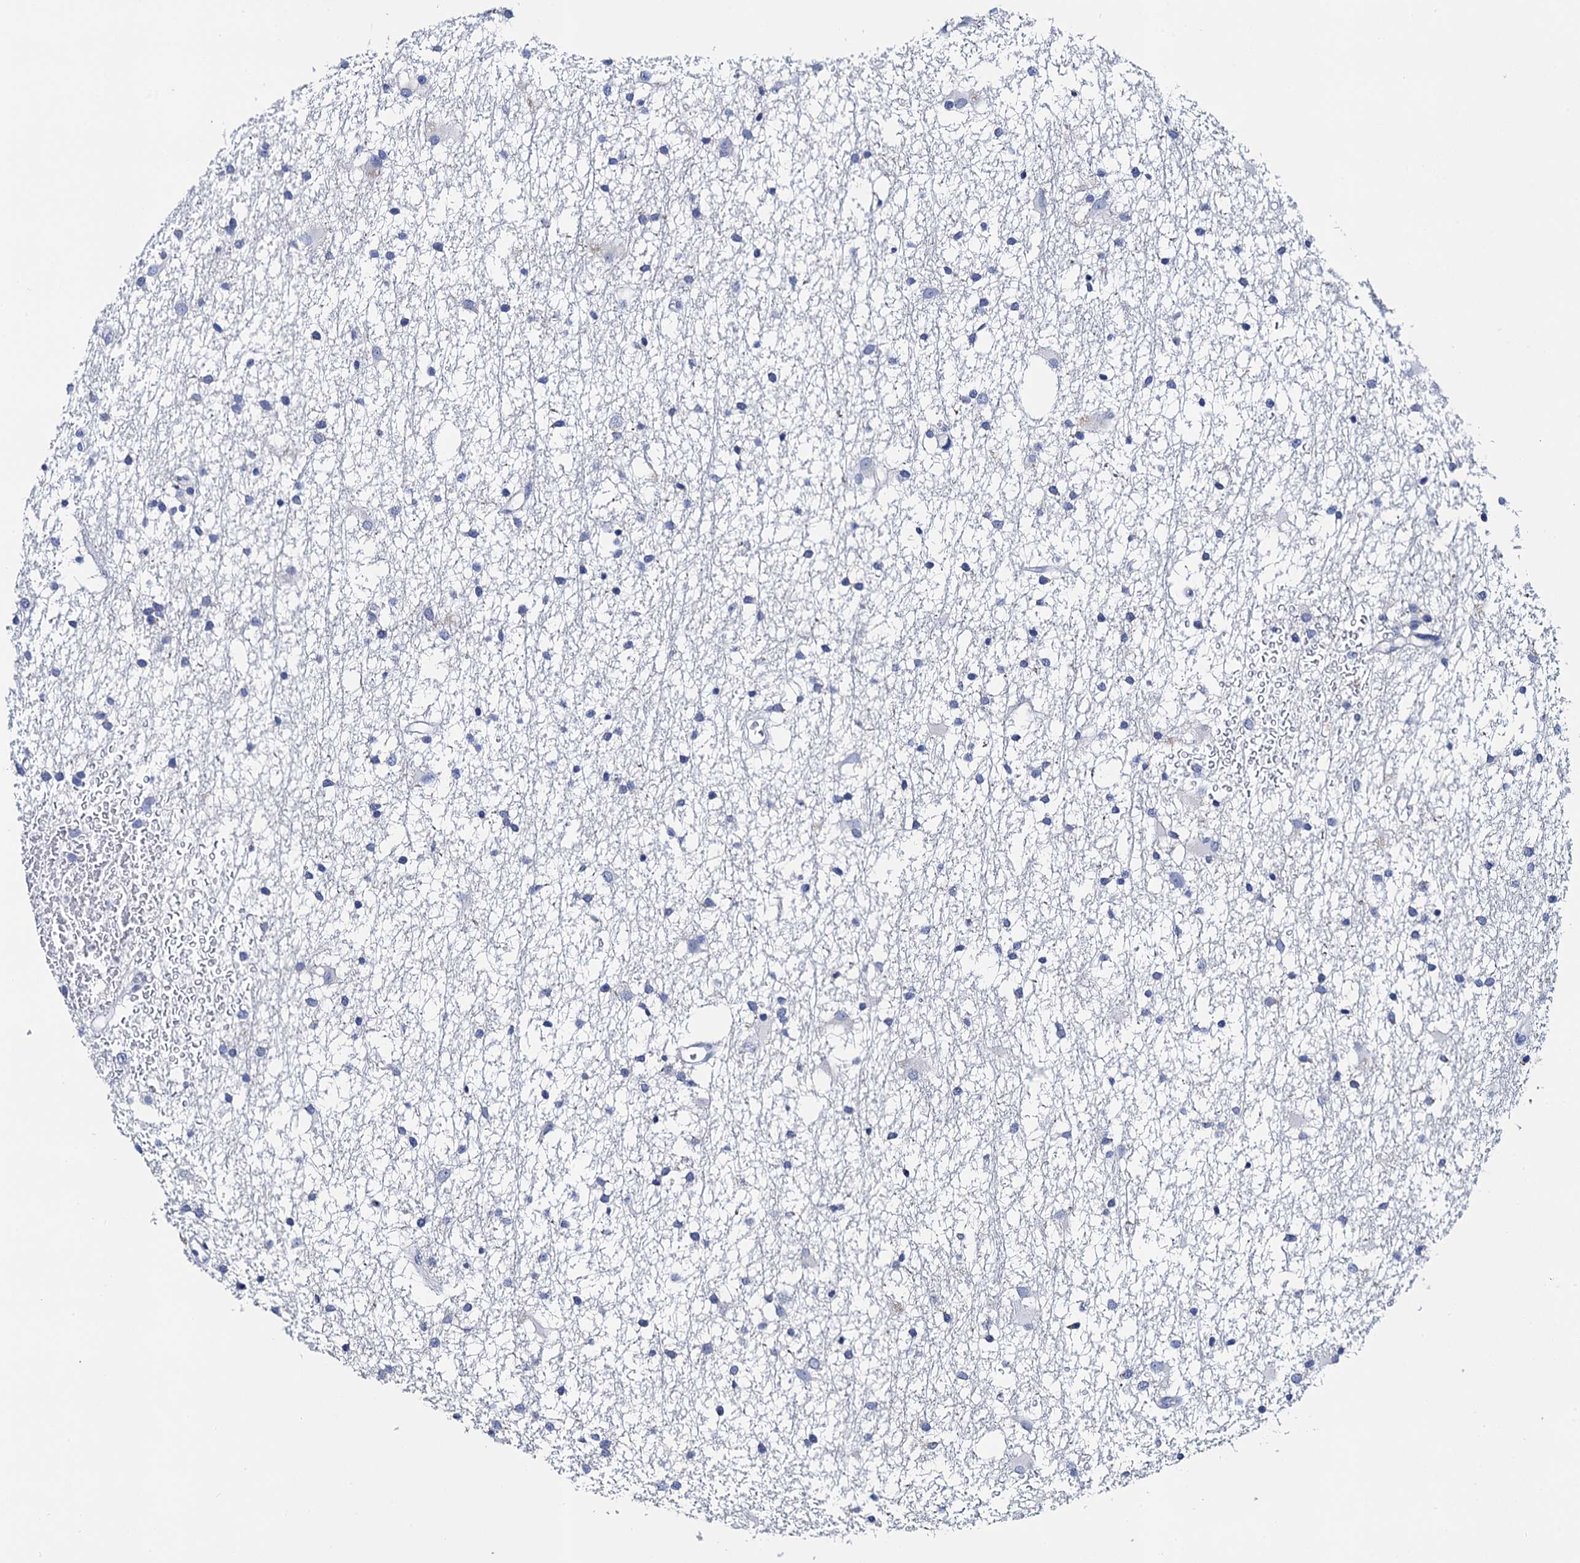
{"staining": {"intensity": "negative", "quantity": "none", "location": "none"}, "tissue": "glioma", "cell_type": "Tumor cells", "image_type": "cancer", "snomed": [{"axis": "morphology", "description": "Glioma, malignant, High grade"}, {"axis": "topography", "description": "Brain"}], "caption": "The immunohistochemistry histopathology image has no significant positivity in tumor cells of malignant high-grade glioma tissue.", "gene": "LYPD3", "patient": {"sex": "male", "age": 77}}